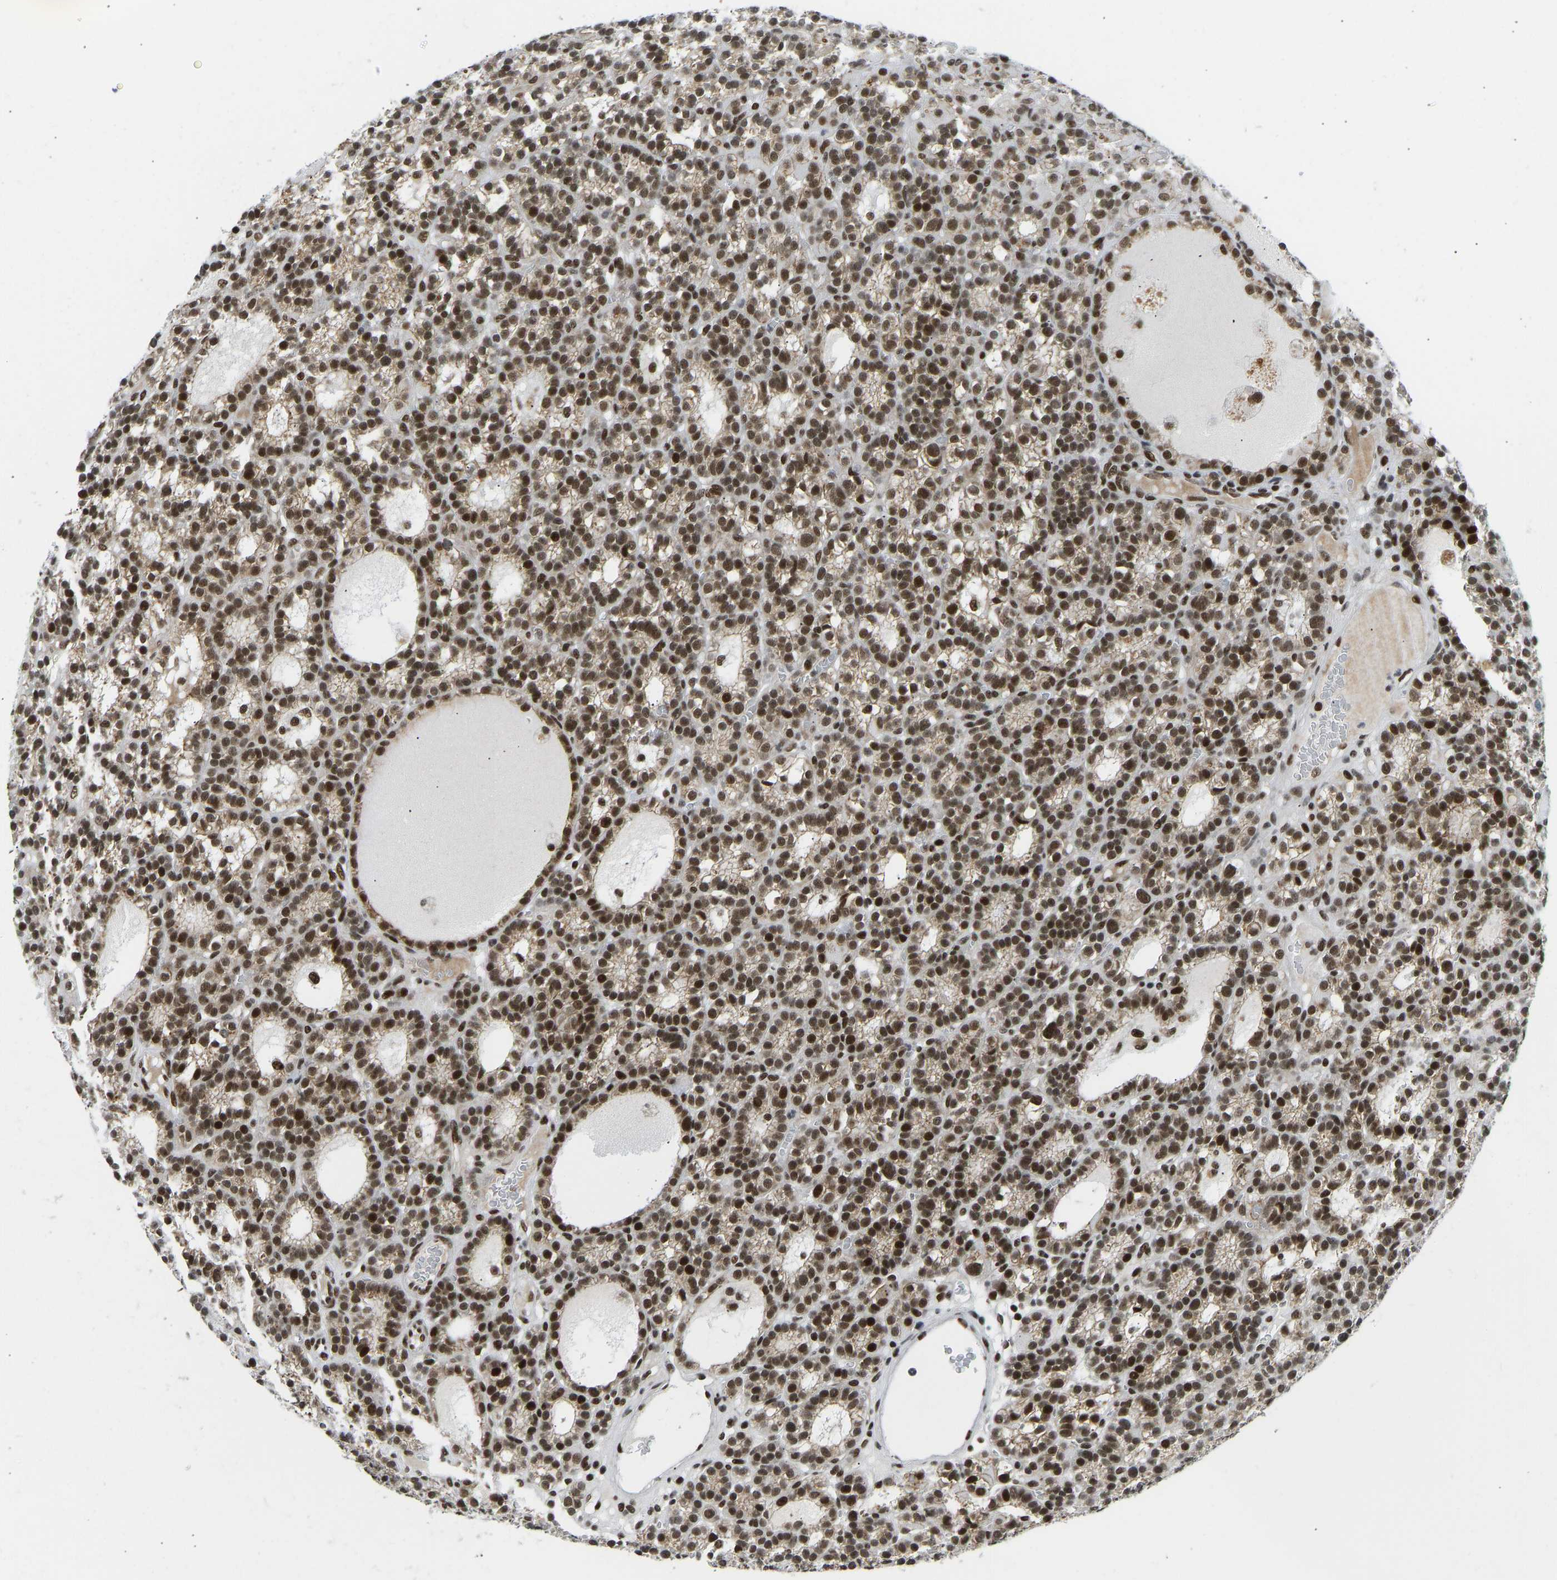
{"staining": {"intensity": "strong", "quantity": "25%-75%", "location": "cytoplasmic/membranous,nuclear"}, "tissue": "parathyroid gland", "cell_type": "Glandular cells", "image_type": "normal", "snomed": [{"axis": "morphology", "description": "Normal tissue, NOS"}, {"axis": "morphology", "description": "Adenoma, NOS"}, {"axis": "topography", "description": "Parathyroid gland"}], "caption": "Human parathyroid gland stained for a protein (brown) shows strong cytoplasmic/membranous,nuclear positive expression in about 25%-75% of glandular cells.", "gene": "FOXK1", "patient": {"sex": "female", "age": 58}}